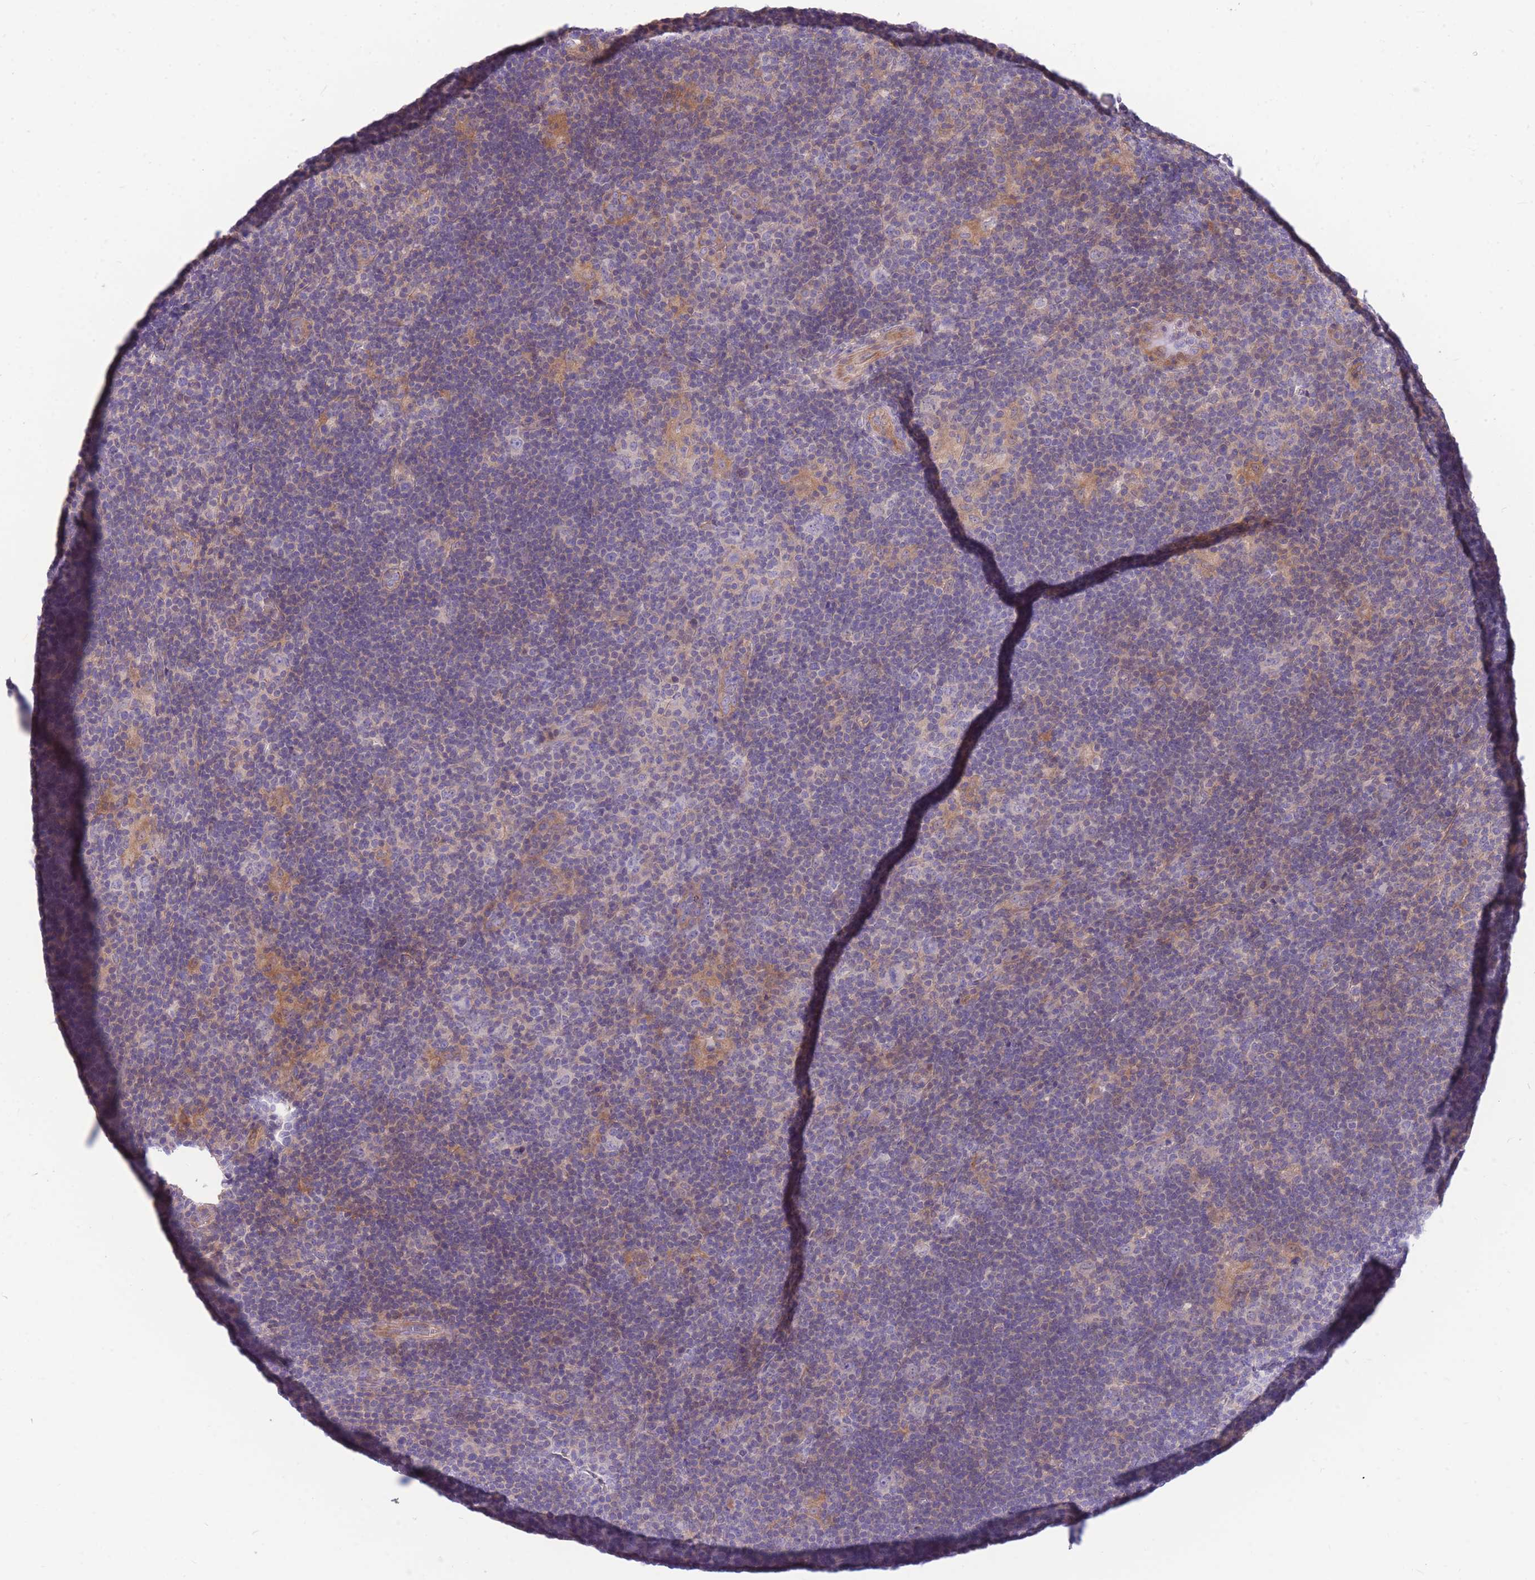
{"staining": {"intensity": "negative", "quantity": "none", "location": "none"}, "tissue": "lymphoma", "cell_type": "Tumor cells", "image_type": "cancer", "snomed": [{"axis": "morphology", "description": "Hodgkin's disease, NOS"}, {"axis": "topography", "description": "Lymph node"}], "caption": "Tumor cells show no significant staining in lymphoma.", "gene": "OR5T1", "patient": {"sex": "female", "age": 57}}